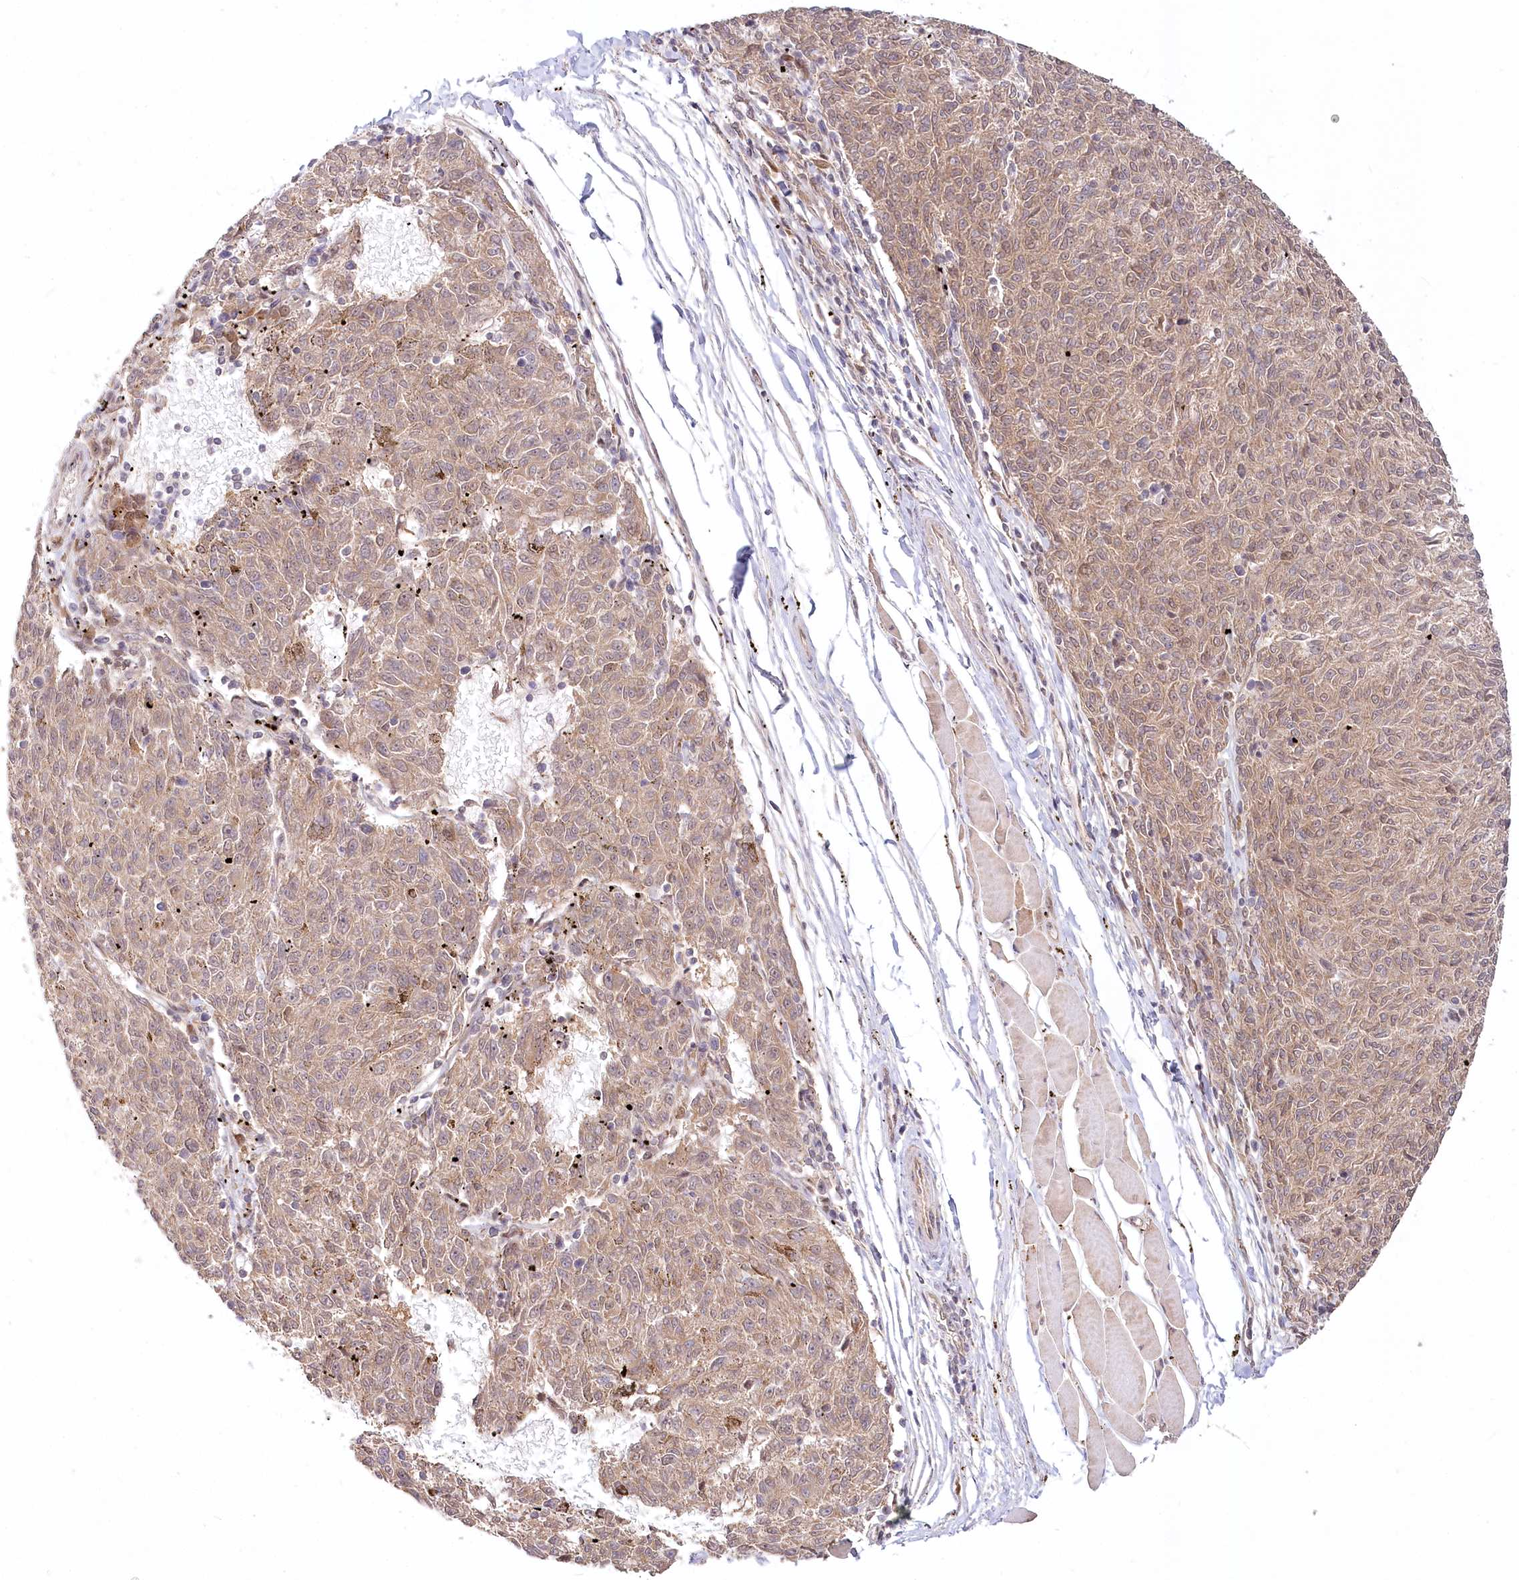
{"staining": {"intensity": "weak", "quantity": ">75%", "location": "cytoplasmic/membranous"}, "tissue": "melanoma", "cell_type": "Tumor cells", "image_type": "cancer", "snomed": [{"axis": "morphology", "description": "Malignant melanoma, NOS"}, {"axis": "topography", "description": "Skin"}], "caption": "High-power microscopy captured an IHC micrograph of melanoma, revealing weak cytoplasmic/membranous expression in about >75% of tumor cells. Using DAB (brown) and hematoxylin (blue) stains, captured at high magnification using brightfield microscopy.", "gene": "CEP70", "patient": {"sex": "female", "age": 72}}